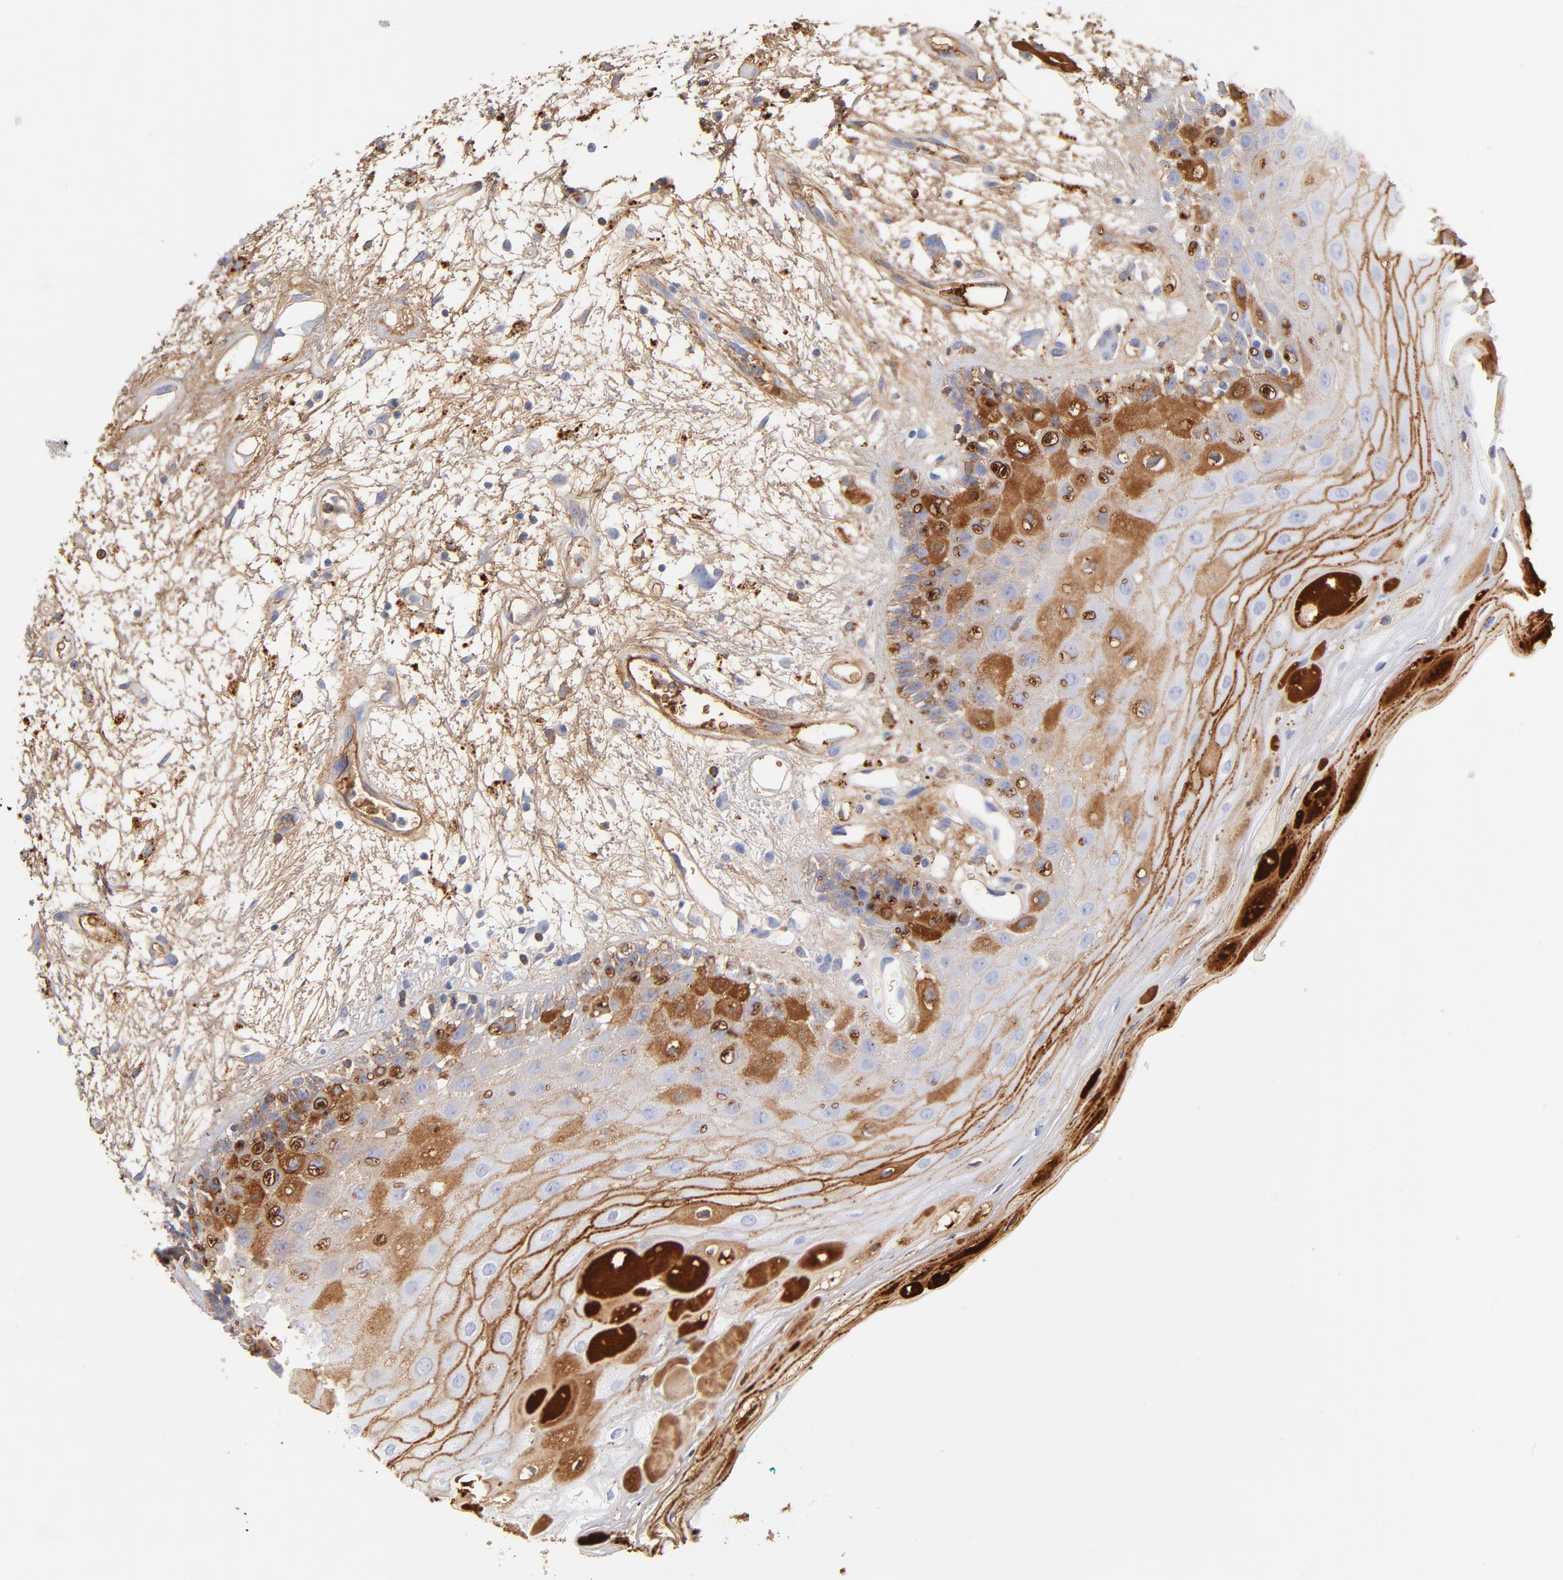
{"staining": {"intensity": "moderate", "quantity": "<25%", "location": "cytoplasmic/membranous"}, "tissue": "oral mucosa", "cell_type": "Squamous epithelial cells", "image_type": "normal", "snomed": [{"axis": "morphology", "description": "Normal tissue, NOS"}, {"axis": "morphology", "description": "Squamous cell carcinoma, NOS"}, {"axis": "topography", "description": "Skeletal muscle"}, {"axis": "topography", "description": "Oral tissue"}, {"axis": "topography", "description": "Head-Neck"}], "caption": "IHC of normal human oral mucosa reveals low levels of moderate cytoplasmic/membranous positivity in about <25% of squamous epithelial cells.", "gene": "C3", "patient": {"sex": "female", "age": 84}}